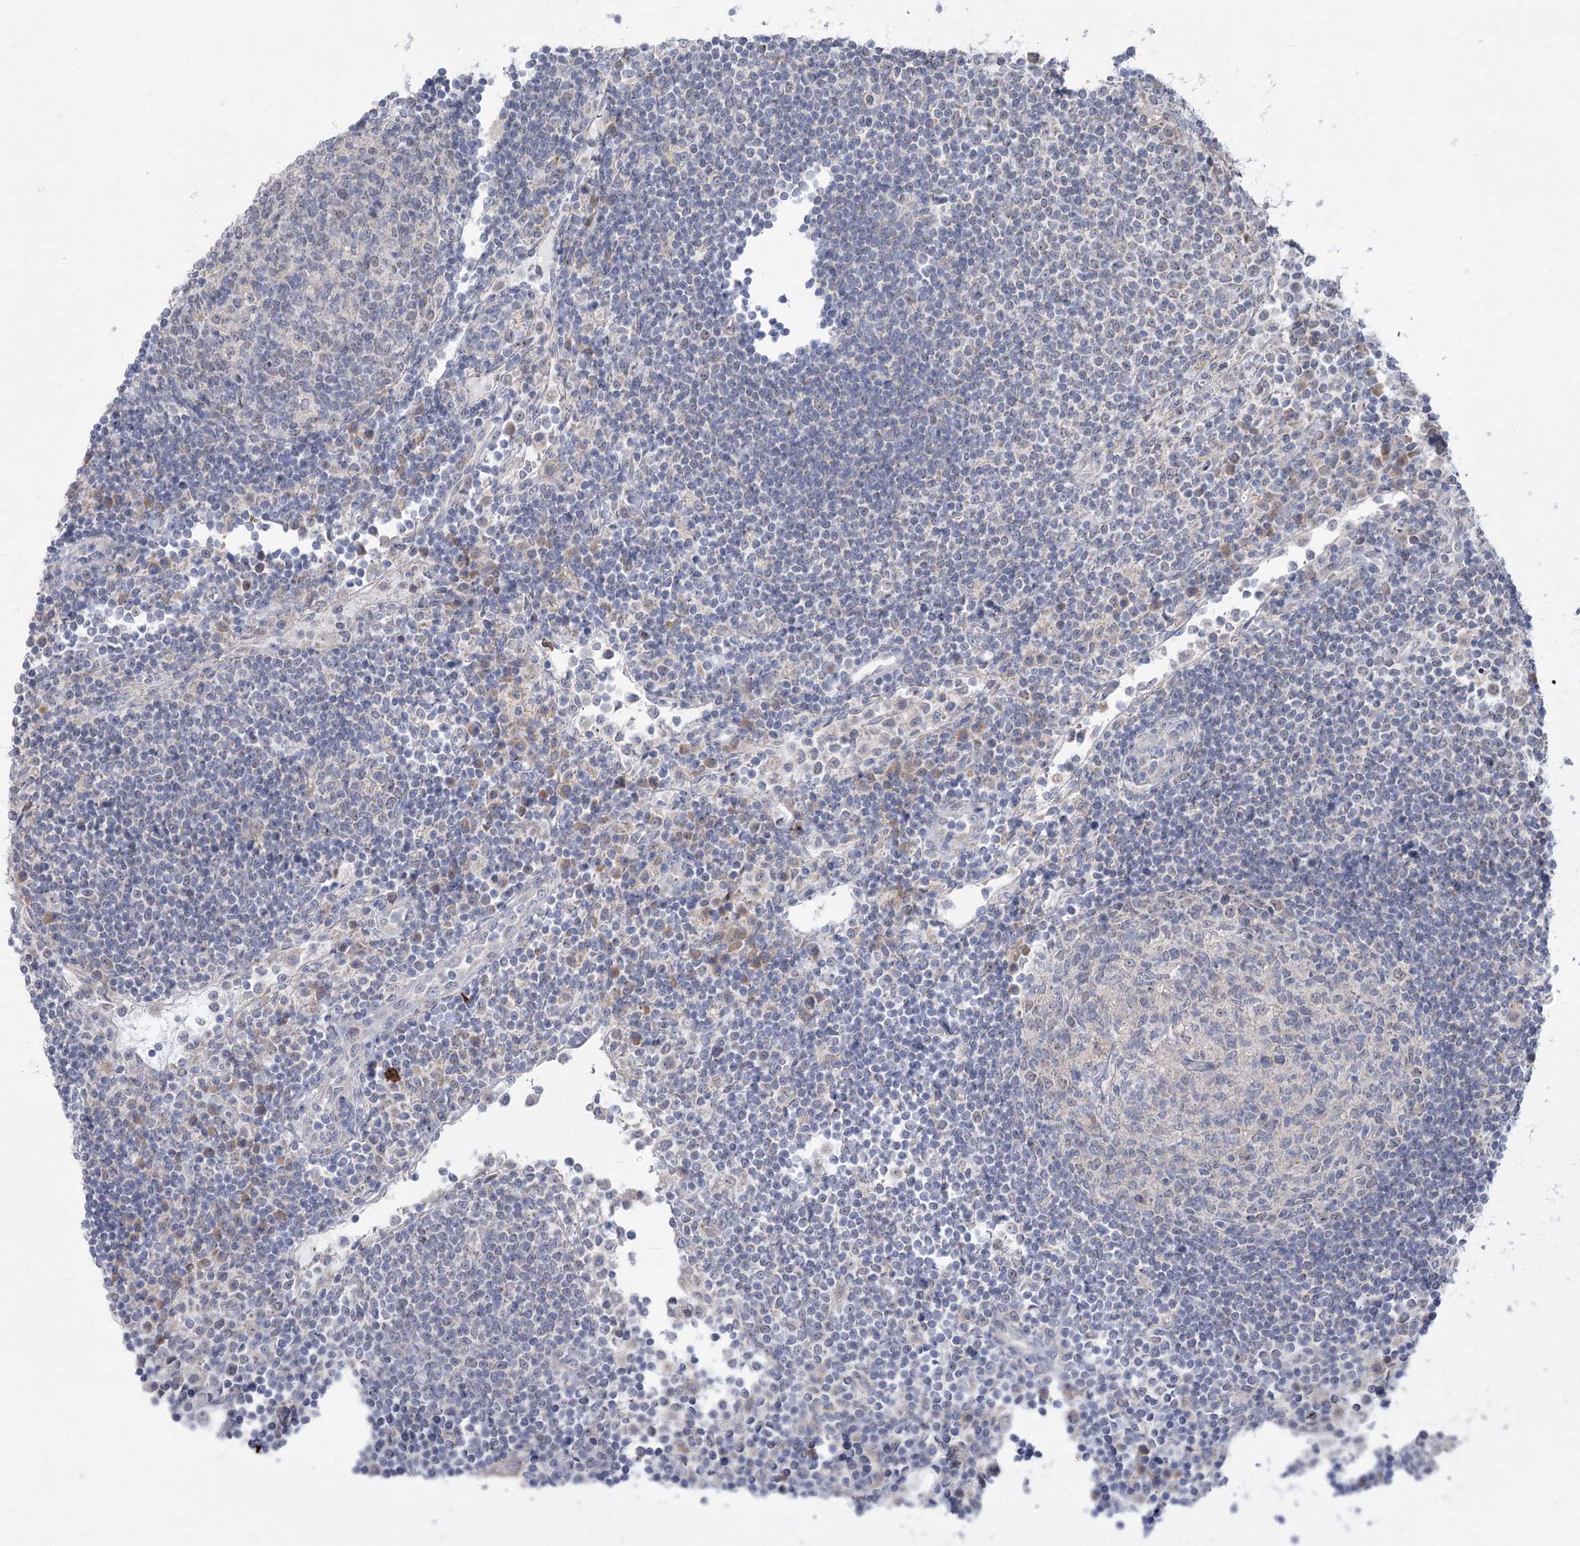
{"staining": {"intensity": "negative", "quantity": "none", "location": "none"}, "tissue": "lymph node", "cell_type": "Germinal center cells", "image_type": "normal", "snomed": [{"axis": "morphology", "description": "Normal tissue, NOS"}, {"axis": "topography", "description": "Lymph node"}], "caption": "Lymph node was stained to show a protein in brown. There is no significant staining in germinal center cells.", "gene": "PLA2G12A", "patient": {"sex": "female", "age": 53}}